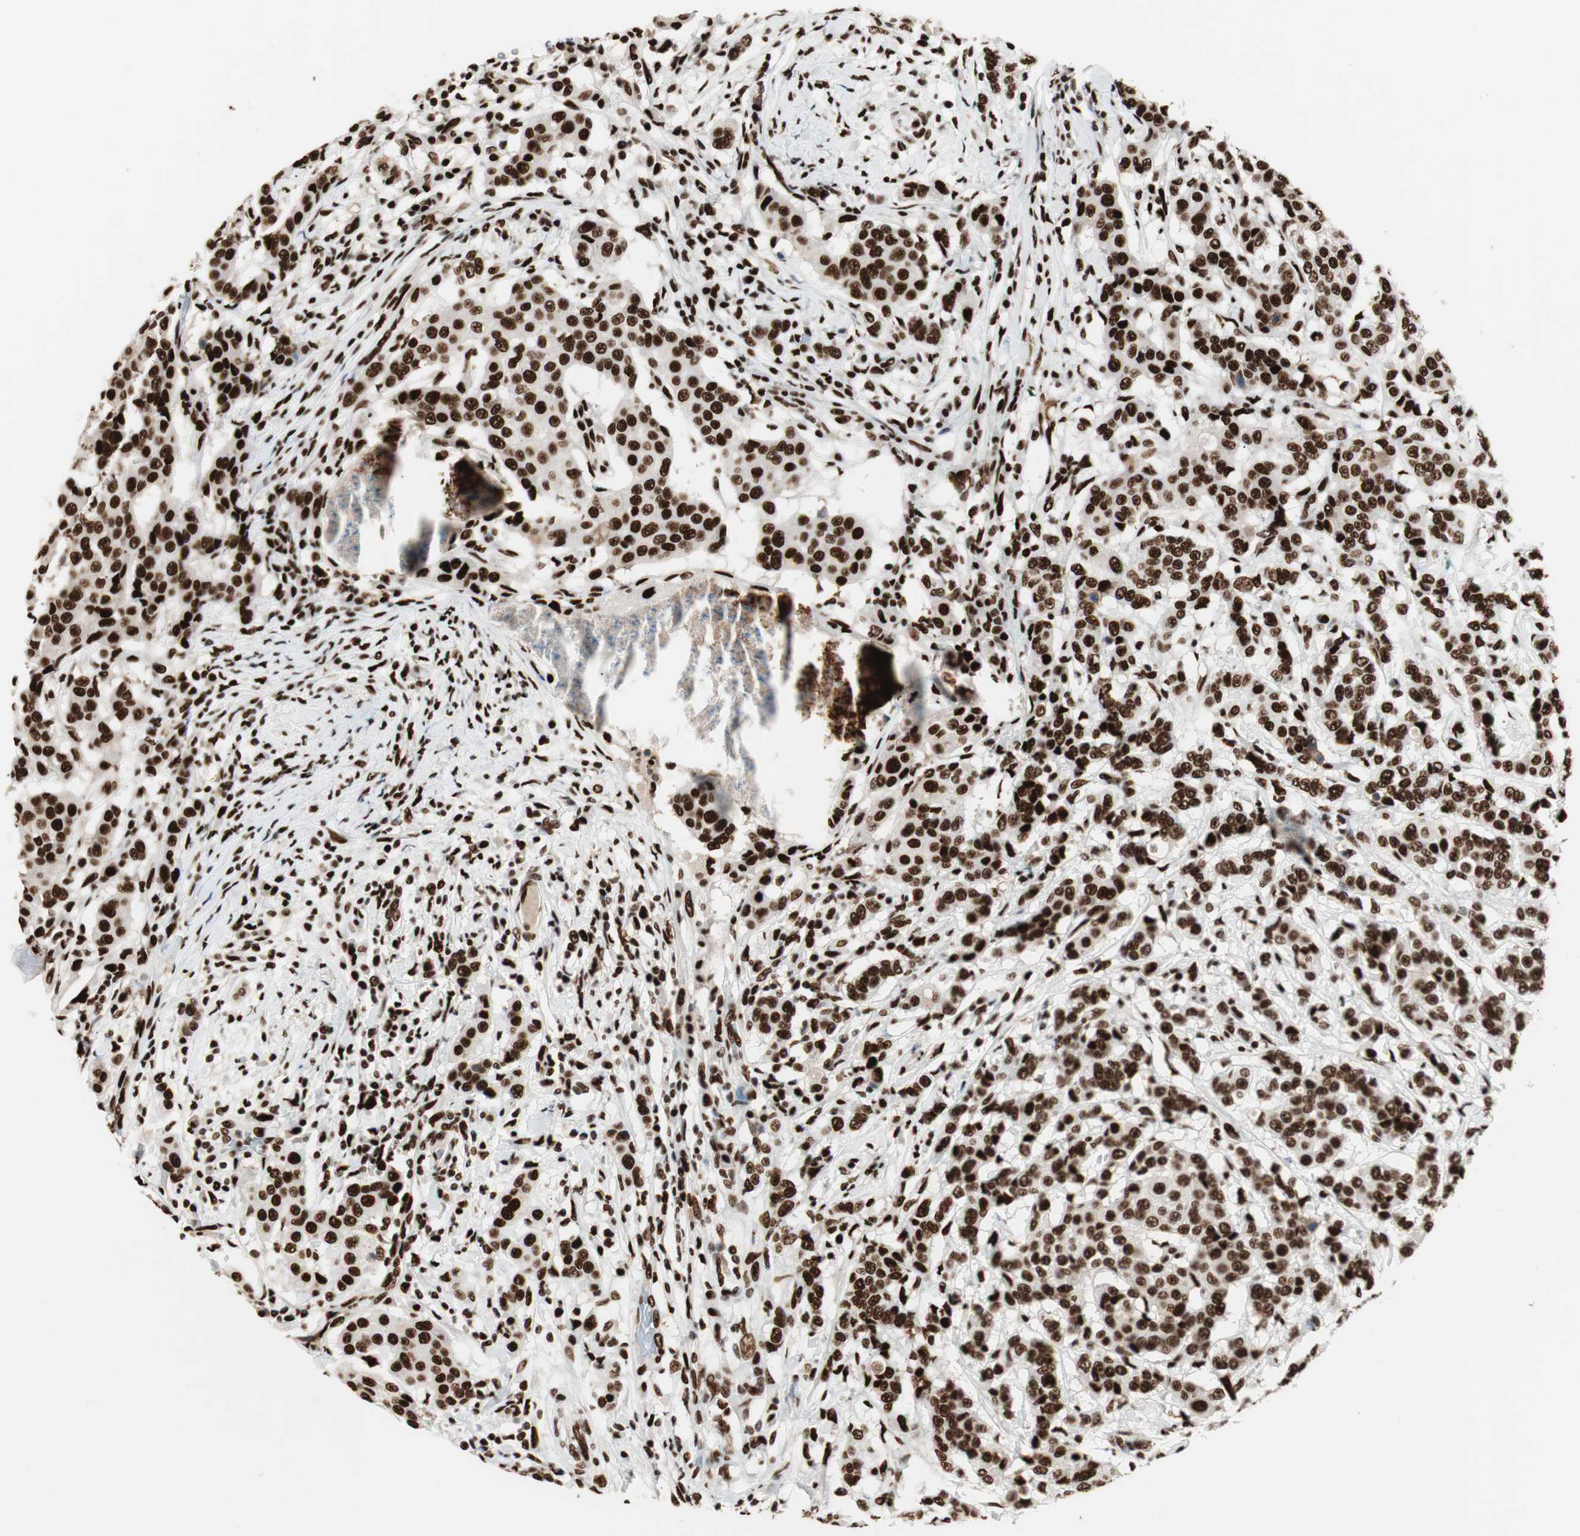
{"staining": {"intensity": "strong", "quantity": ">75%", "location": "nuclear"}, "tissue": "breast cancer", "cell_type": "Tumor cells", "image_type": "cancer", "snomed": [{"axis": "morphology", "description": "Duct carcinoma"}, {"axis": "topography", "description": "Breast"}], "caption": "Immunohistochemical staining of human invasive ductal carcinoma (breast) shows high levels of strong nuclear protein staining in about >75% of tumor cells. The staining was performed using DAB, with brown indicating positive protein expression. Nuclei are stained blue with hematoxylin.", "gene": "PSME3", "patient": {"sex": "female", "age": 27}}